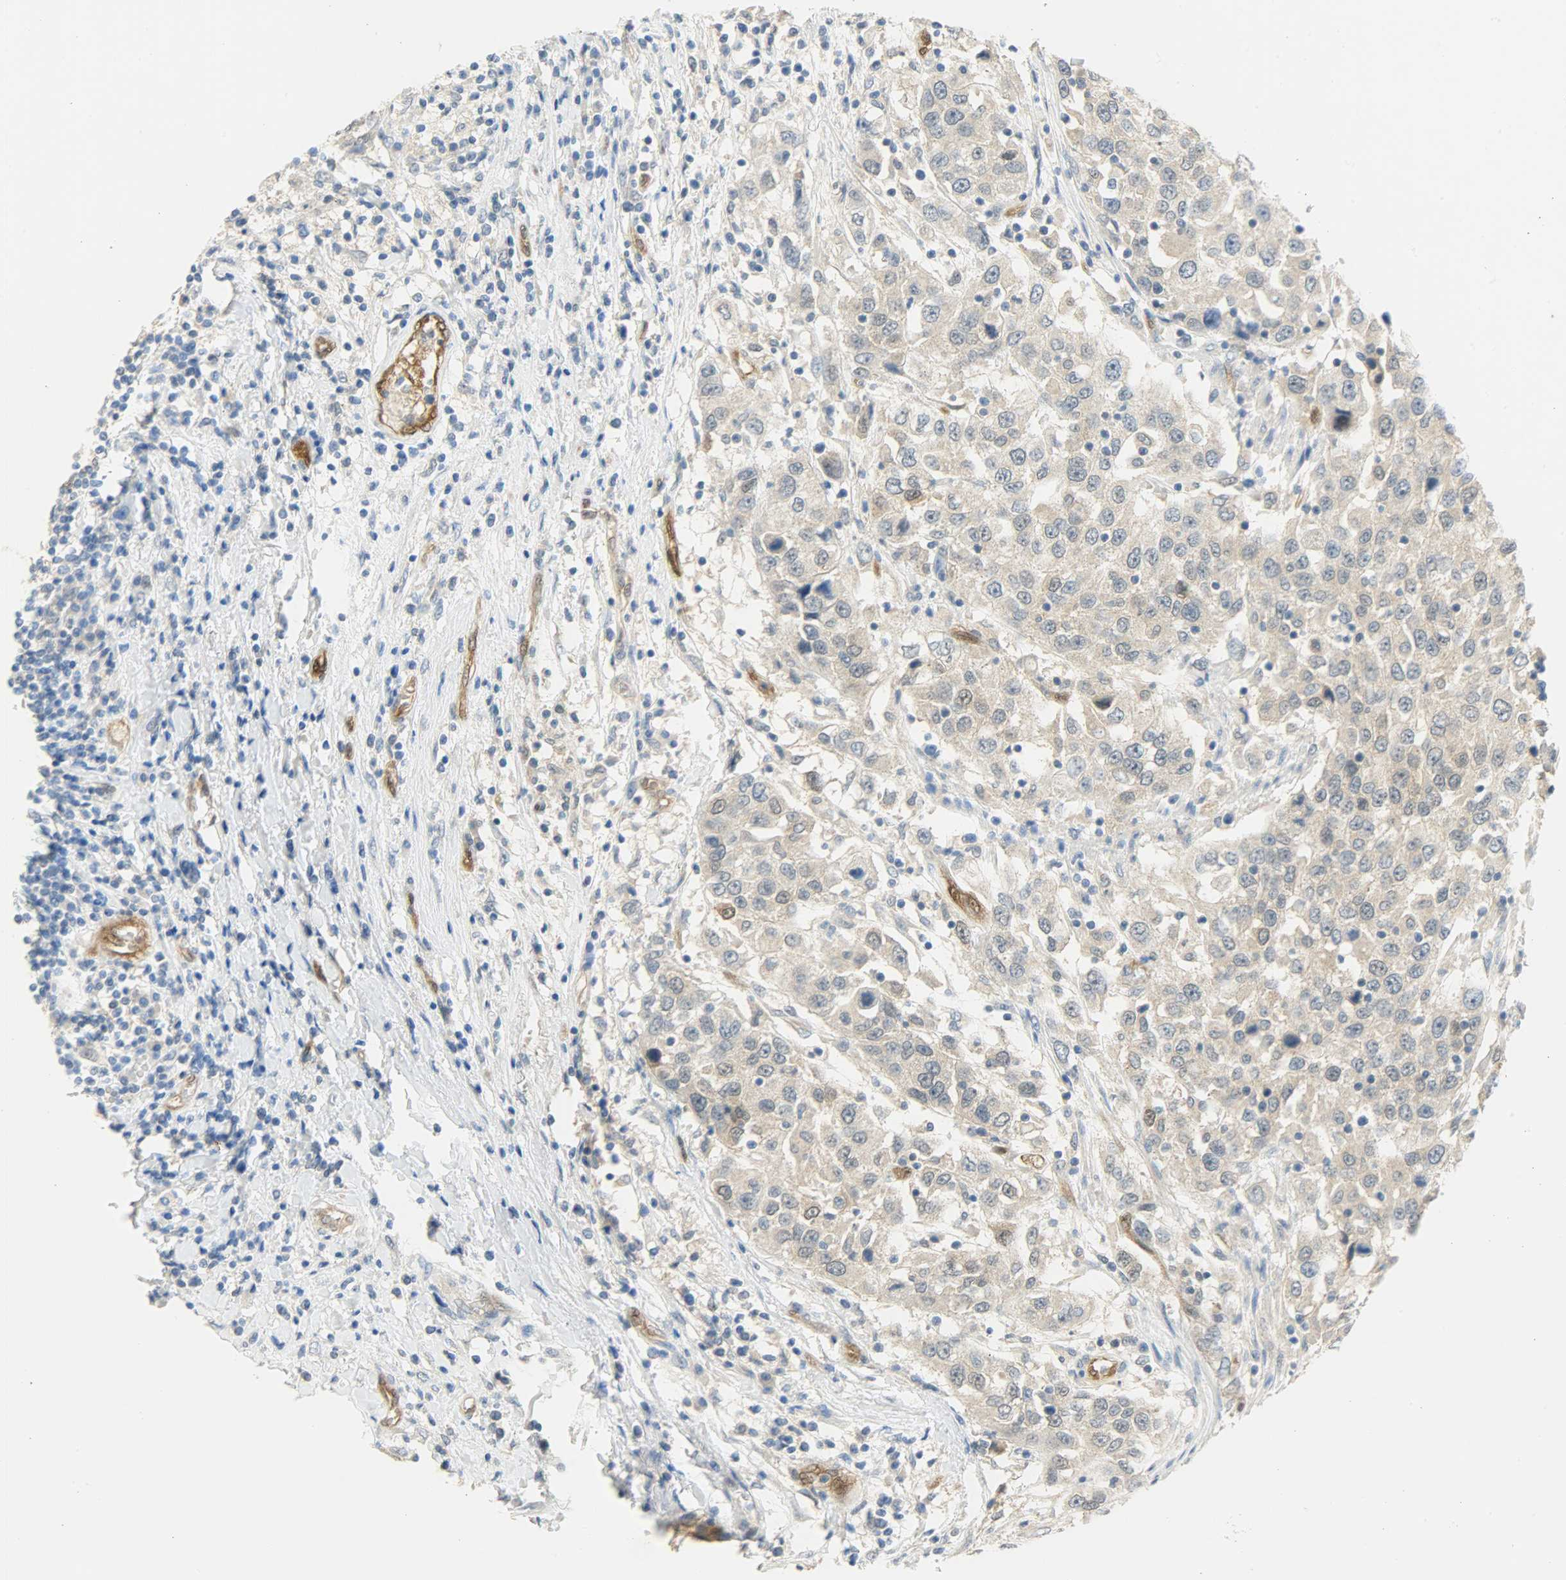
{"staining": {"intensity": "weak", "quantity": ">75%", "location": "cytoplasmic/membranous"}, "tissue": "urothelial cancer", "cell_type": "Tumor cells", "image_type": "cancer", "snomed": [{"axis": "morphology", "description": "Urothelial carcinoma, High grade"}, {"axis": "topography", "description": "Urinary bladder"}], "caption": "A histopathology image of high-grade urothelial carcinoma stained for a protein exhibits weak cytoplasmic/membranous brown staining in tumor cells.", "gene": "FKBP1A", "patient": {"sex": "female", "age": 80}}